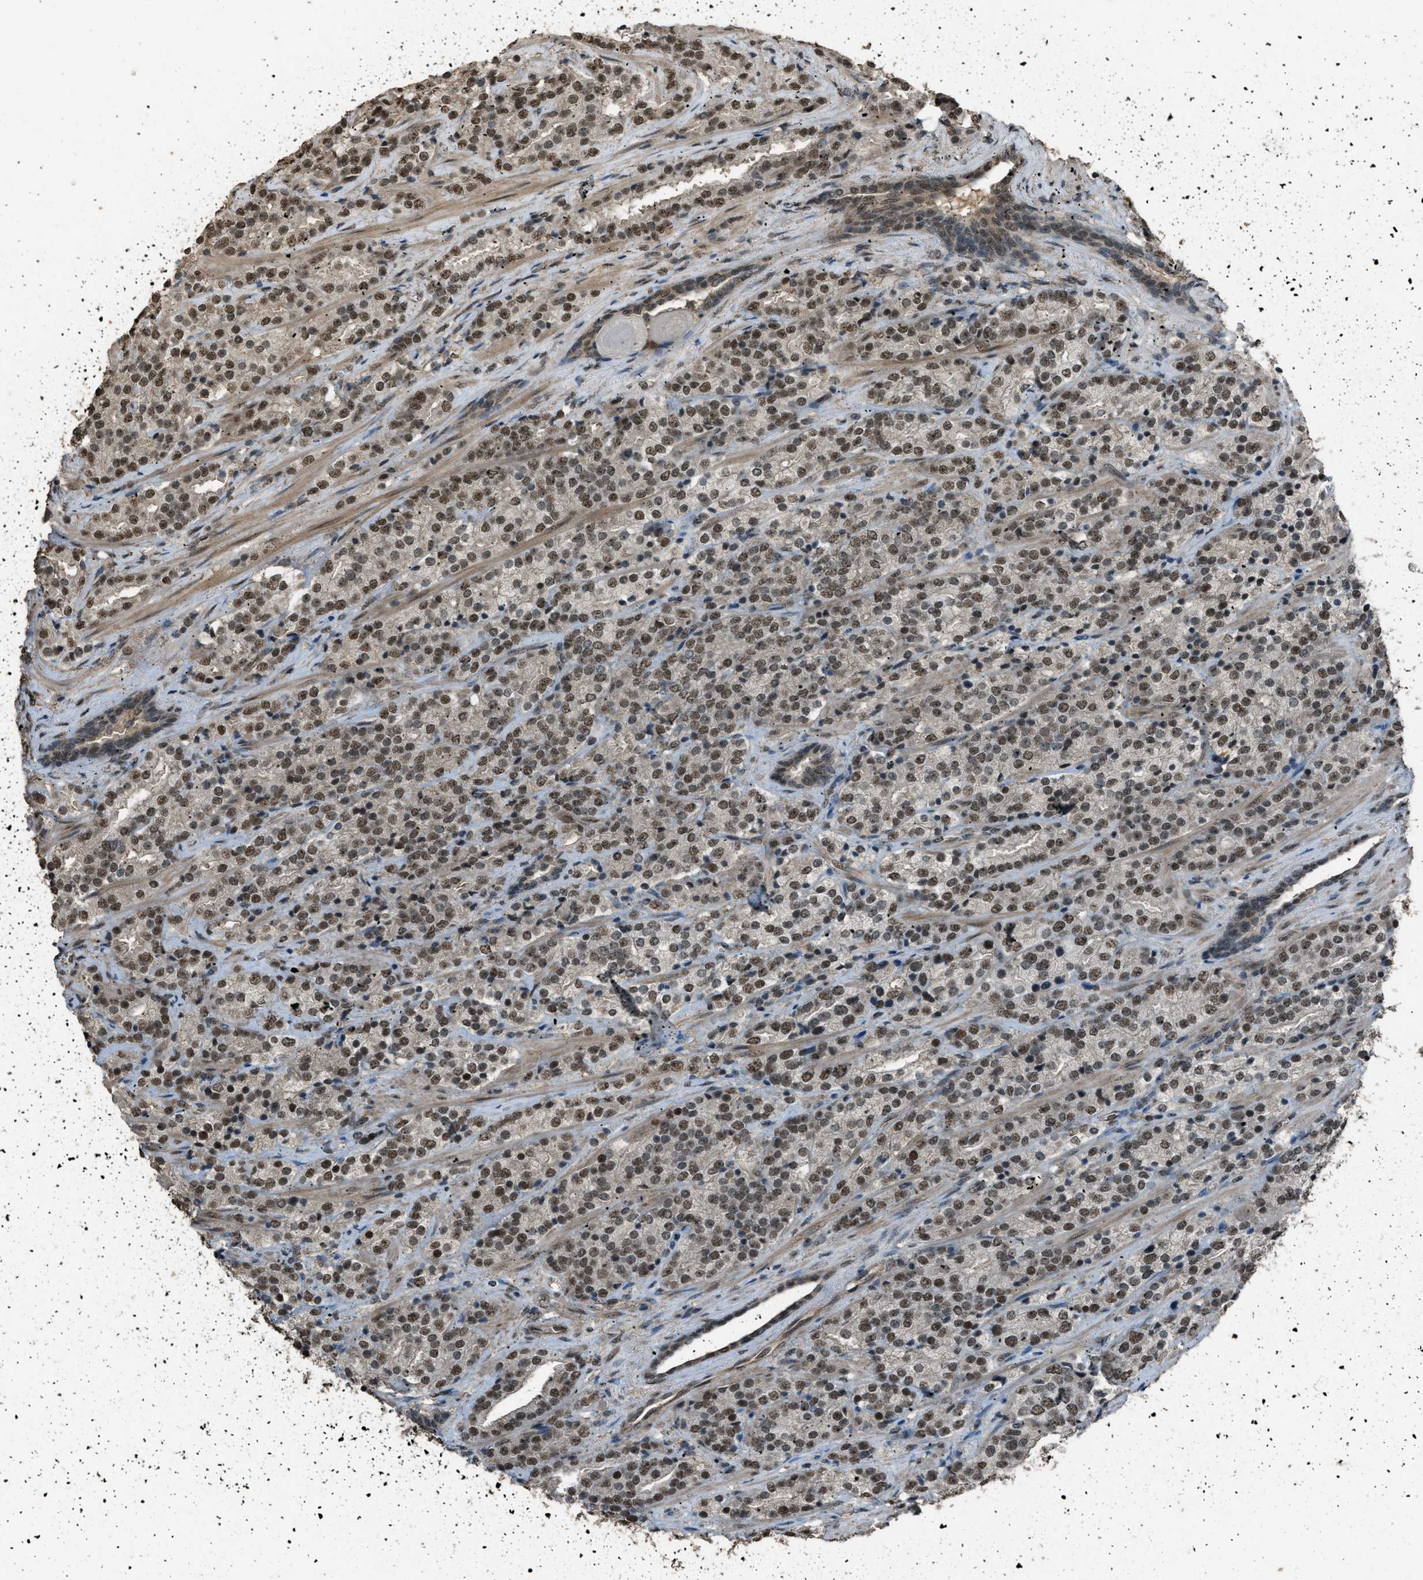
{"staining": {"intensity": "moderate", "quantity": ">75%", "location": "nuclear"}, "tissue": "prostate cancer", "cell_type": "Tumor cells", "image_type": "cancer", "snomed": [{"axis": "morphology", "description": "Adenocarcinoma, High grade"}, {"axis": "topography", "description": "Prostate"}], "caption": "Immunohistochemical staining of human prostate cancer demonstrates moderate nuclear protein positivity in approximately >75% of tumor cells. Using DAB (3,3'-diaminobenzidine) (brown) and hematoxylin (blue) stains, captured at high magnification using brightfield microscopy.", "gene": "SERTAD2", "patient": {"sex": "male", "age": 71}}